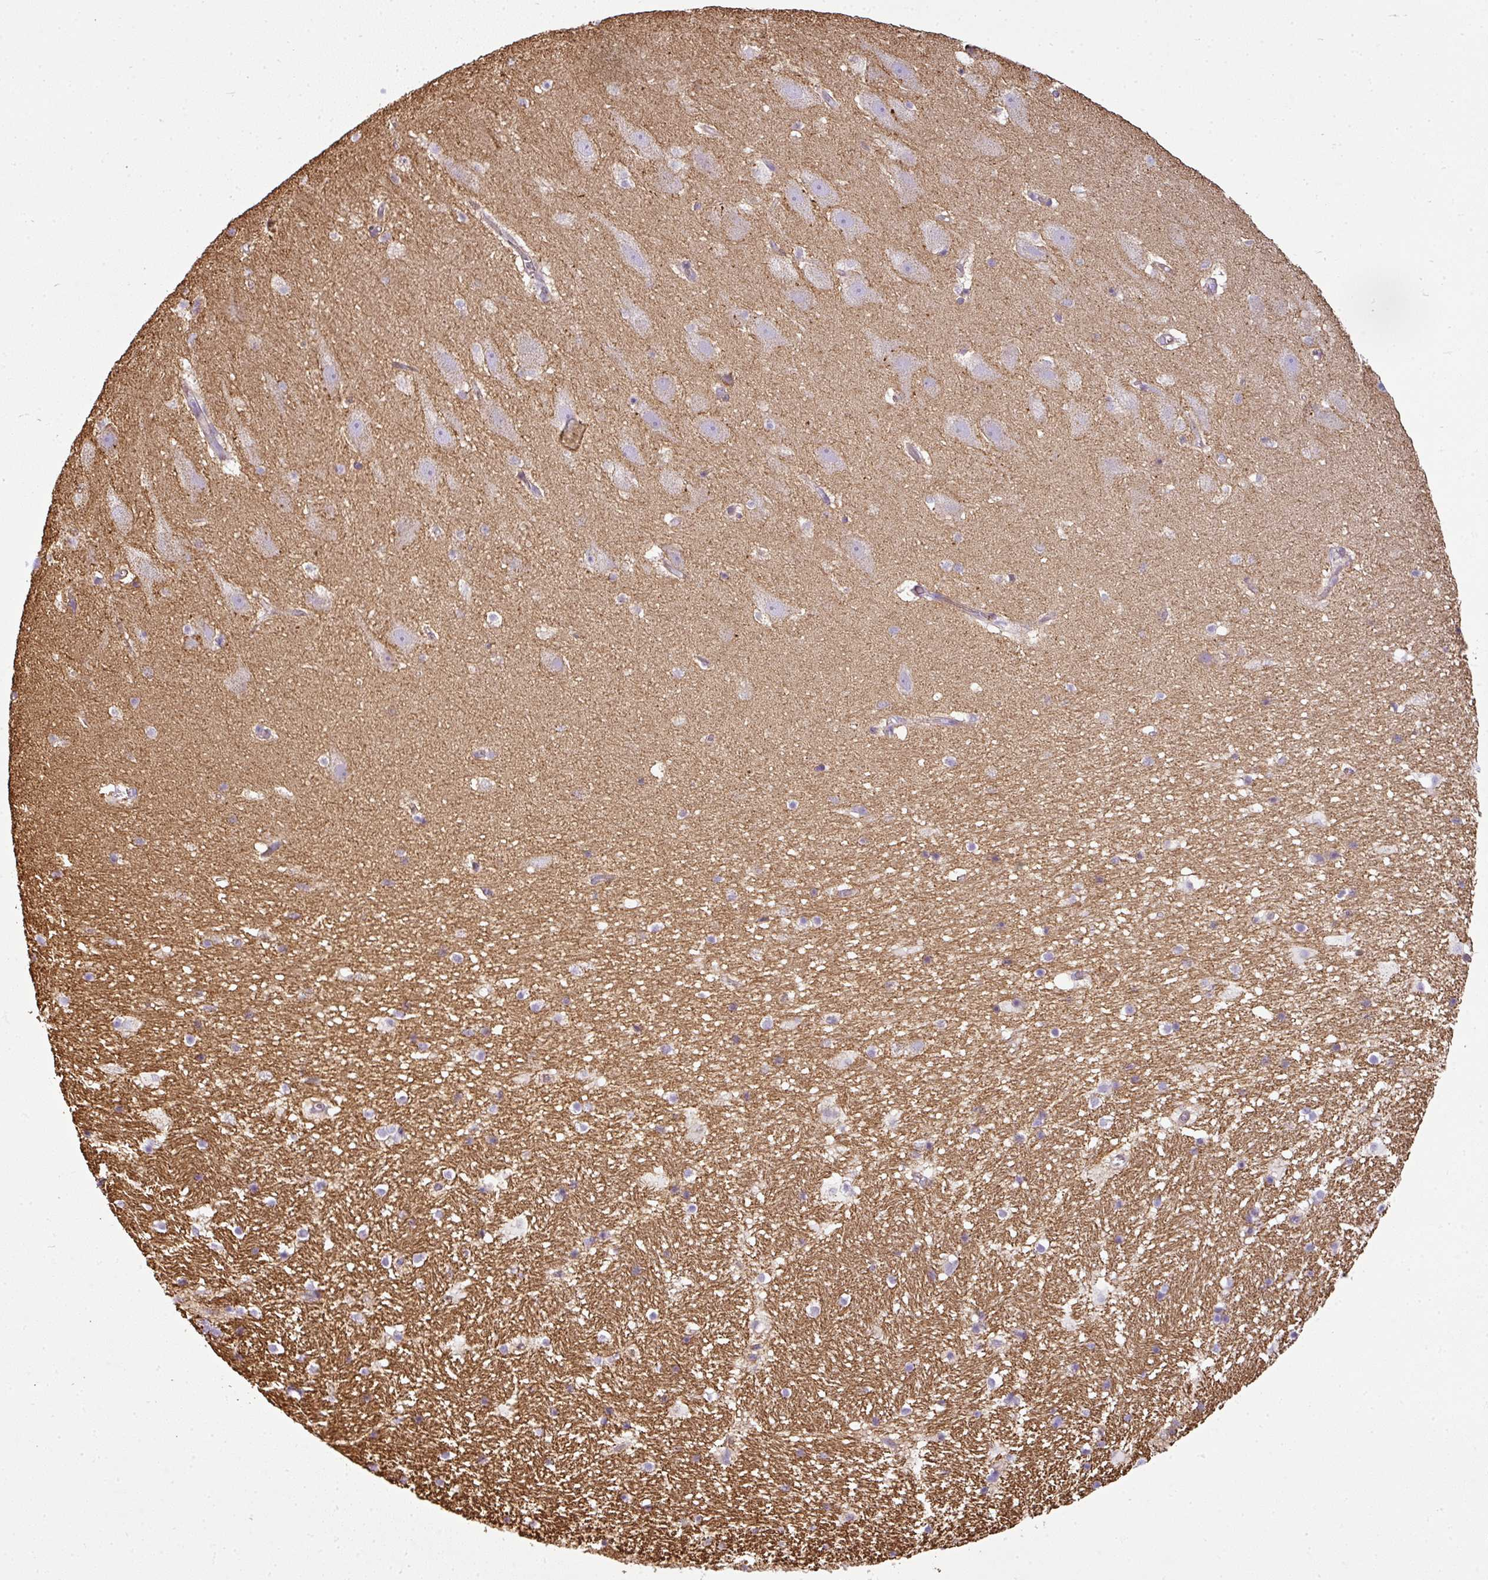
{"staining": {"intensity": "negative", "quantity": "none", "location": "none"}, "tissue": "hippocampus", "cell_type": "Glial cells", "image_type": "normal", "snomed": [{"axis": "morphology", "description": "Normal tissue, NOS"}, {"axis": "topography", "description": "Hippocampus"}], "caption": "Human hippocampus stained for a protein using immunohistochemistry demonstrates no positivity in glial cells.", "gene": "ANKRD18A", "patient": {"sex": "male", "age": 37}}